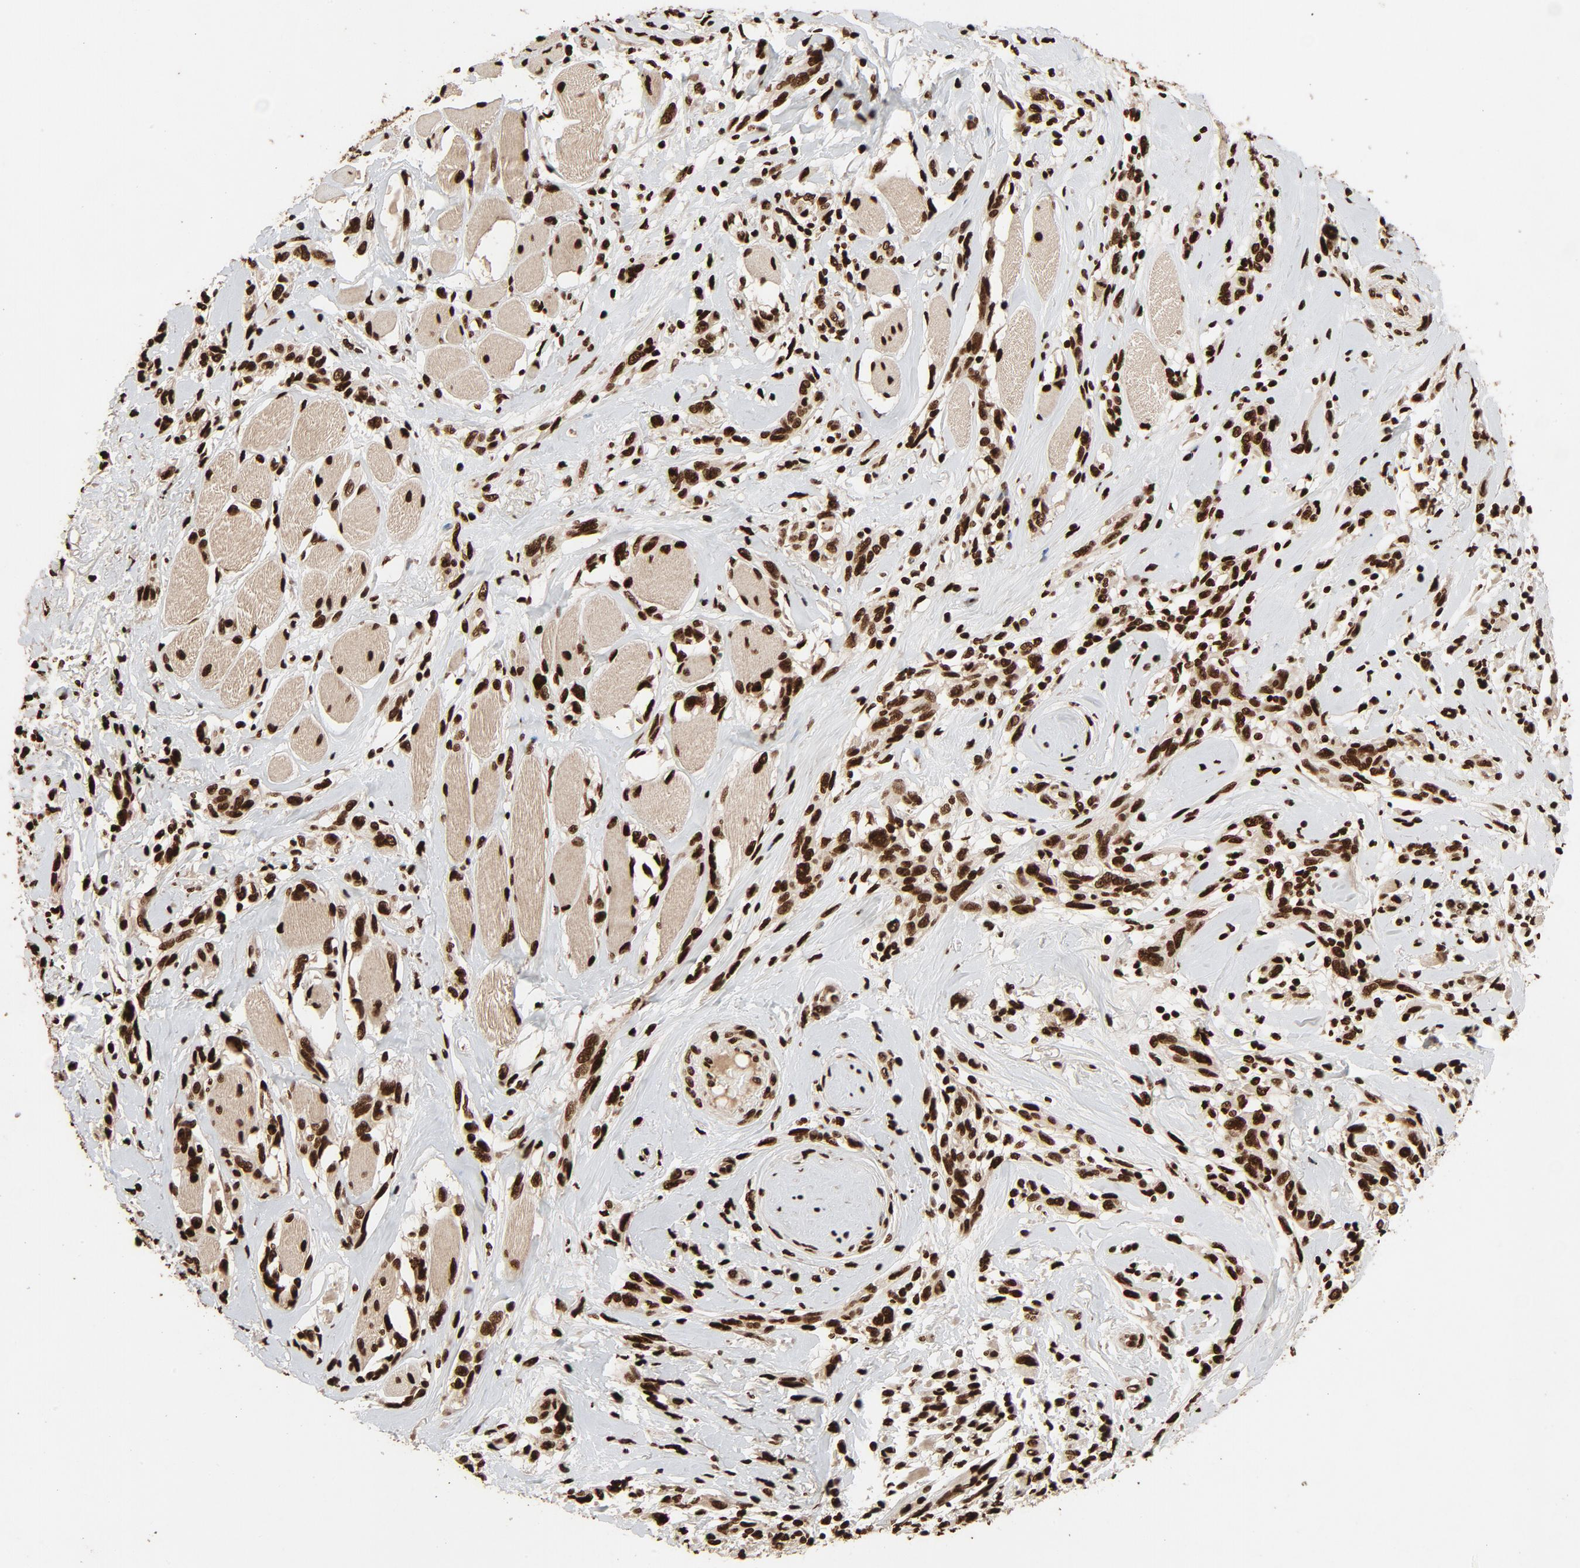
{"staining": {"intensity": "strong", "quantity": ">75%", "location": "nuclear"}, "tissue": "melanoma", "cell_type": "Tumor cells", "image_type": "cancer", "snomed": [{"axis": "morphology", "description": "Malignant melanoma, NOS"}, {"axis": "topography", "description": "Skin"}], "caption": "Strong nuclear expression for a protein is present in approximately >75% of tumor cells of melanoma using immunohistochemistry.", "gene": "TP53BP1", "patient": {"sex": "male", "age": 91}}